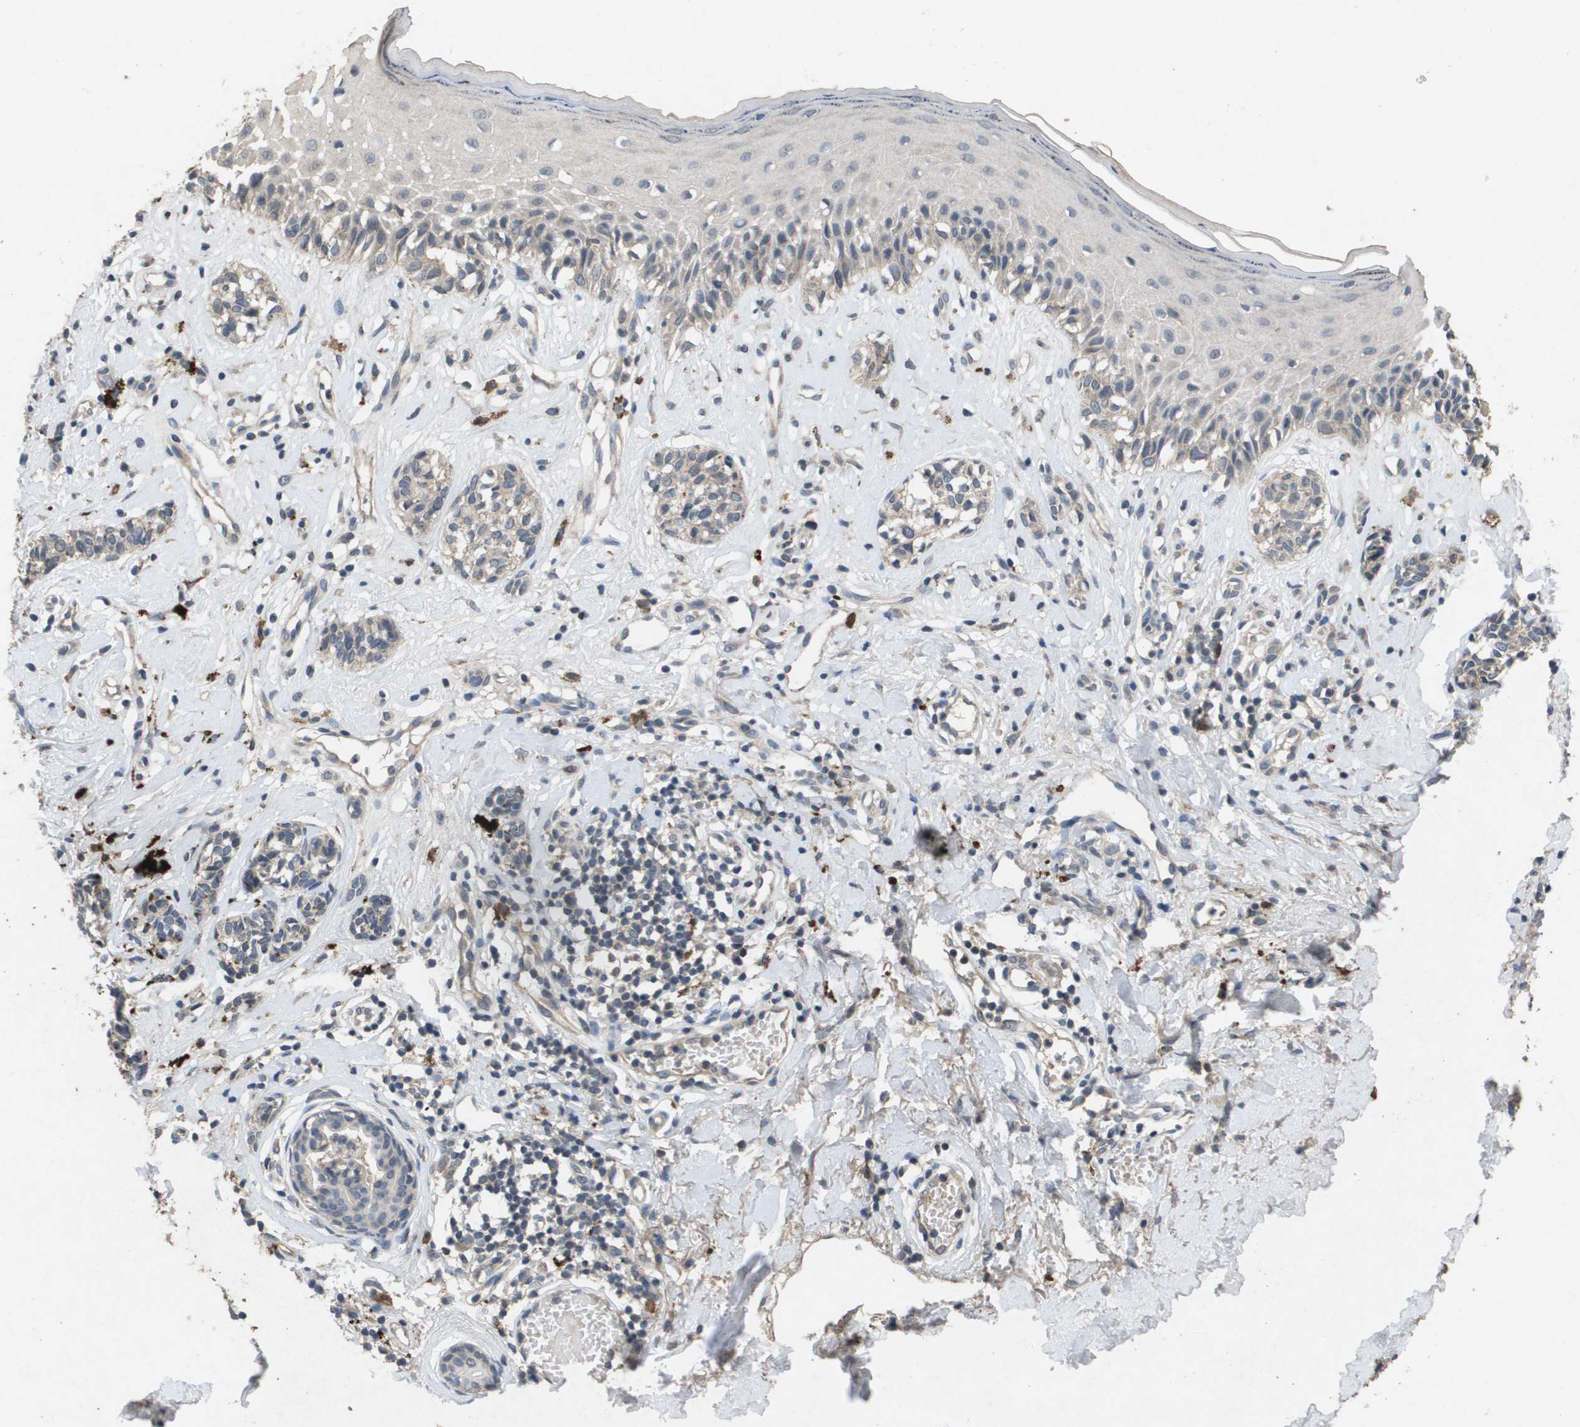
{"staining": {"intensity": "weak", "quantity": "<25%", "location": "cytoplasmic/membranous"}, "tissue": "melanoma", "cell_type": "Tumor cells", "image_type": "cancer", "snomed": [{"axis": "morphology", "description": "Malignant melanoma, NOS"}, {"axis": "topography", "description": "Skin"}], "caption": "A high-resolution photomicrograph shows IHC staining of malignant melanoma, which displays no significant positivity in tumor cells.", "gene": "PROC", "patient": {"sex": "male", "age": 64}}